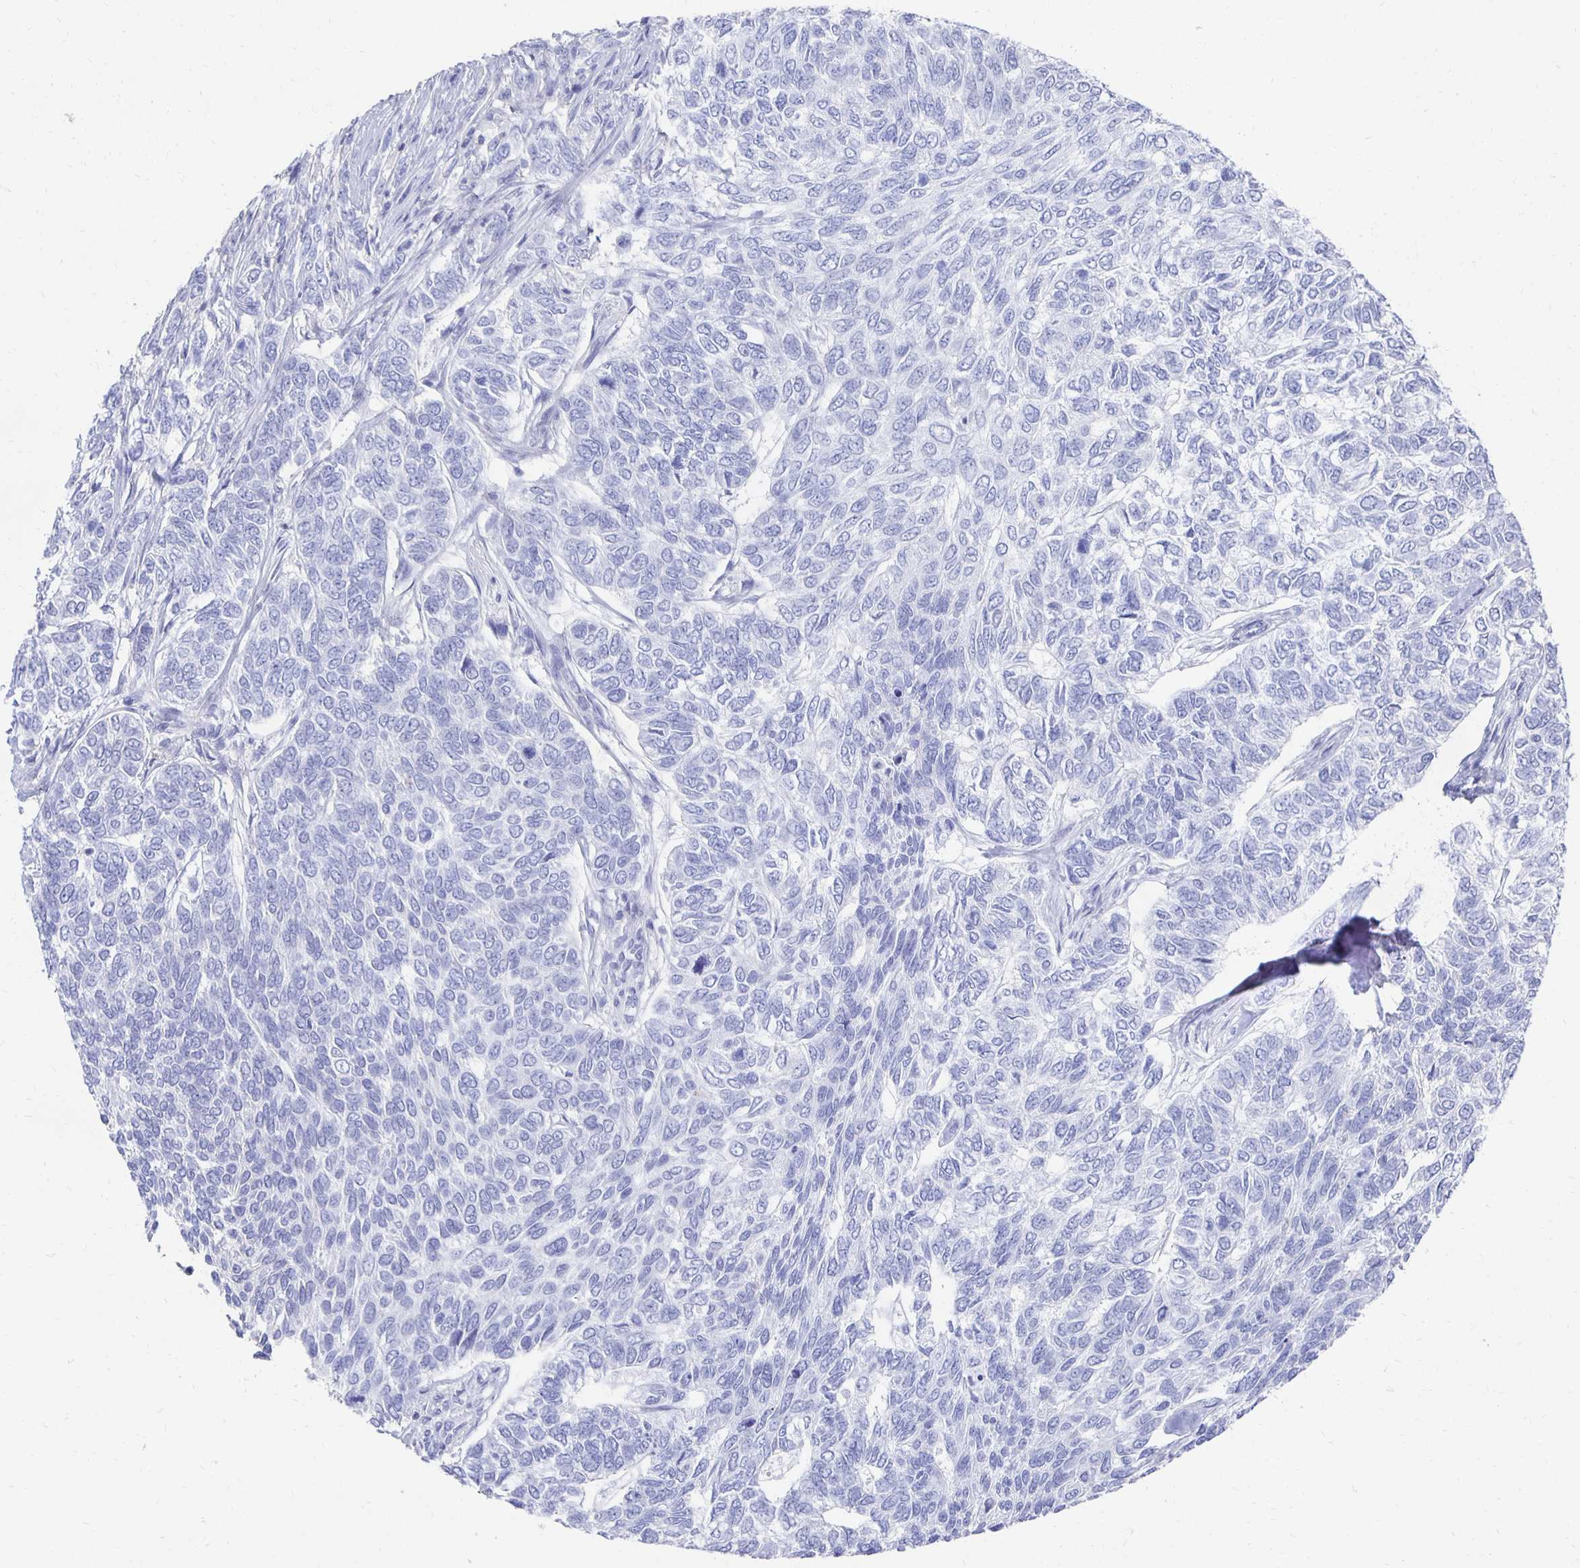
{"staining": {"intensity": "negative", "quantity": "none", "location": "none"}, "tissue": "skin cancer", "cell_type": "Tumor cells", "image_type": "cancer", "snomed": [{"axis": "morphology", "description": "Basal cell carcinoma"}, {"axis": "topography", "description": "Skin"}], "caption": "The photomicrograph reveals no staining of tumor cells in basal cell carcinoma (skin).", "gene": "PRDM7", "patient": {"sex": "female", "age": 65}}